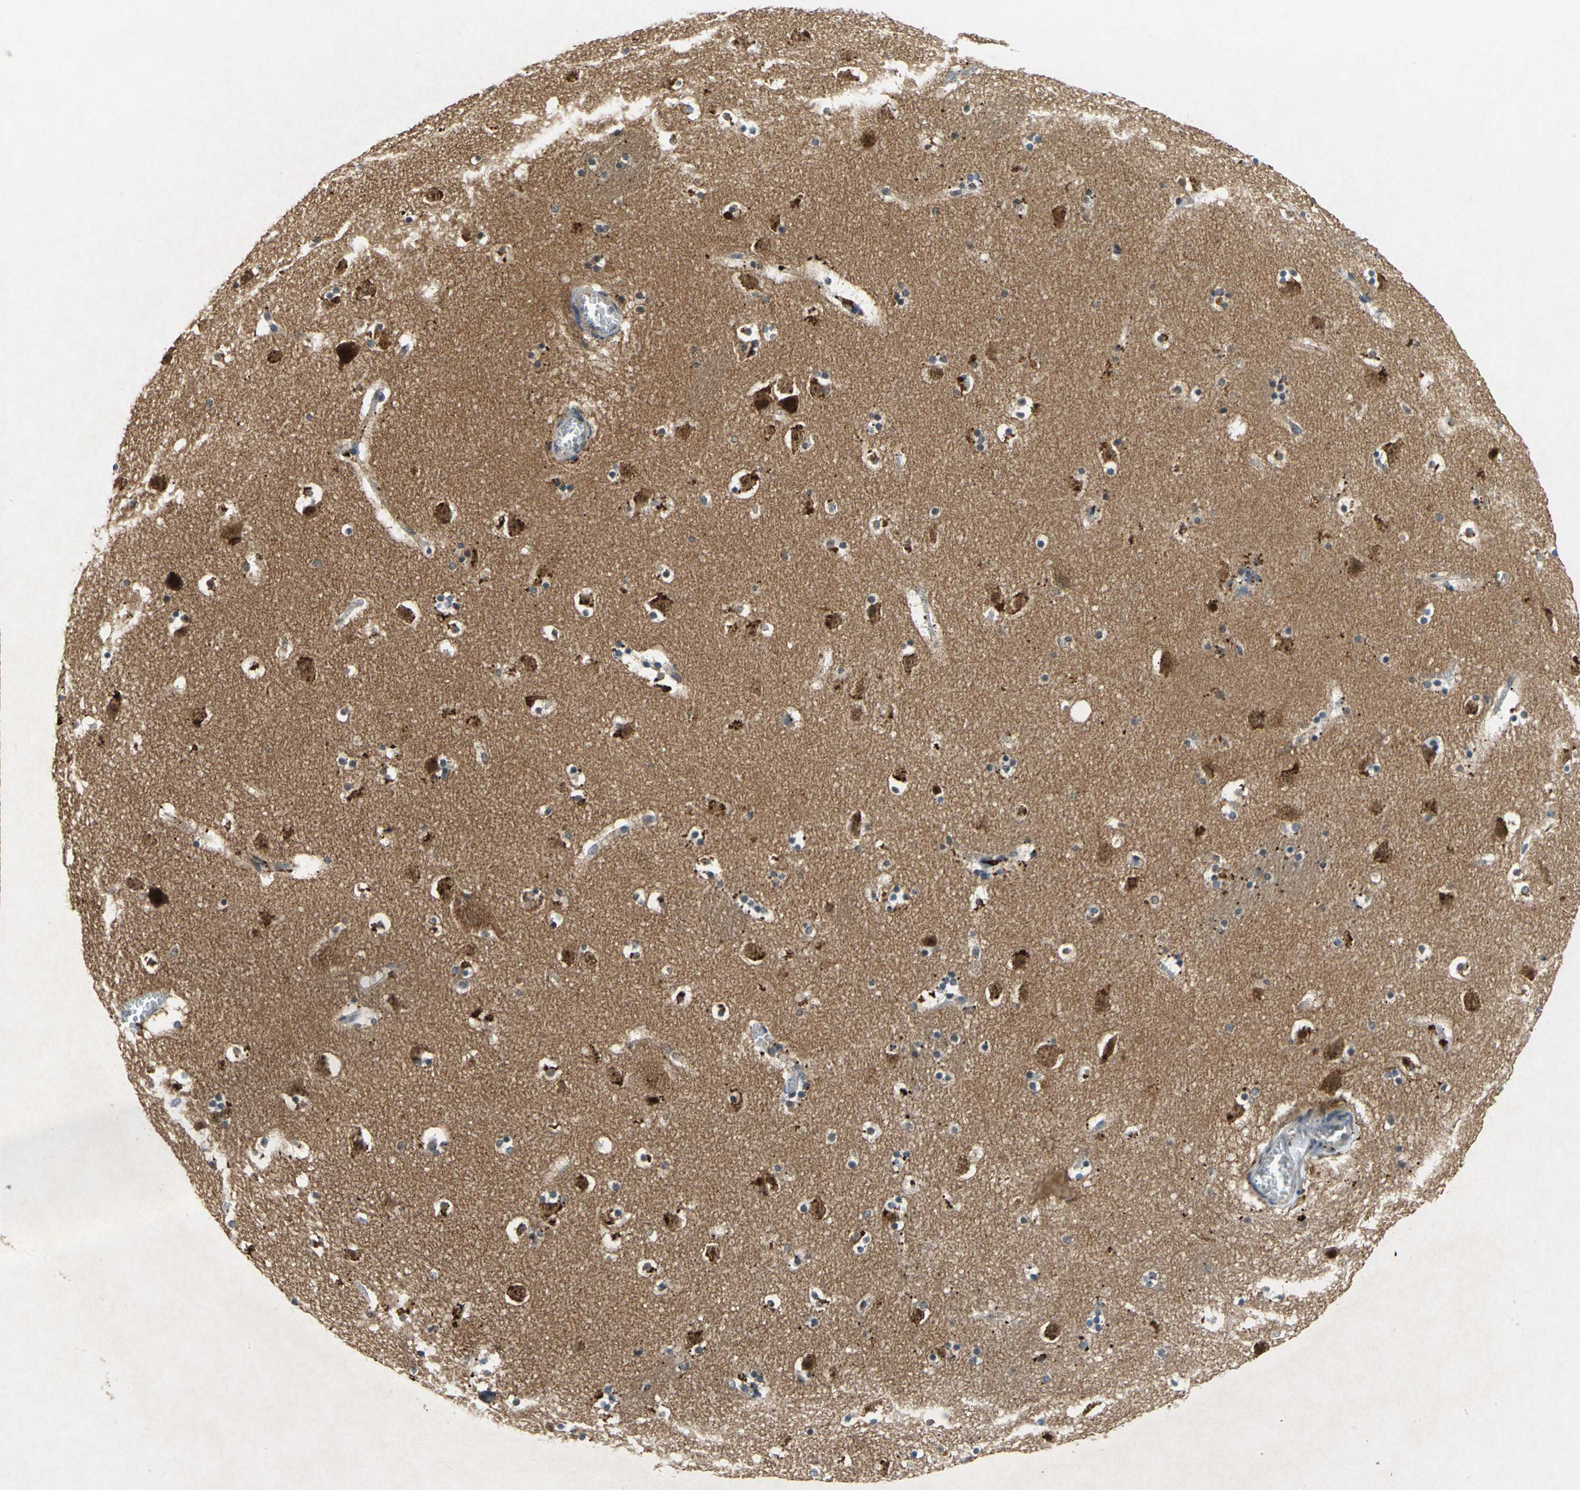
{"staining": {"intensity": "negative", "quantity": "none", "location": "none"}, "tissue": "caudate", "cell_type": "Glial cells", "image_type": "normal", "snomed": [{"axis": "morphology", "description": "Normal tissue, NOS"}, {"axis": "topography", "description": "Lateral ventricle wall"}], "caption": "An image of caudate stained for a protein displays no brown staining in glial cells.", "gene": "PIN1", "patient": {"sex": "male", "age": 45}}